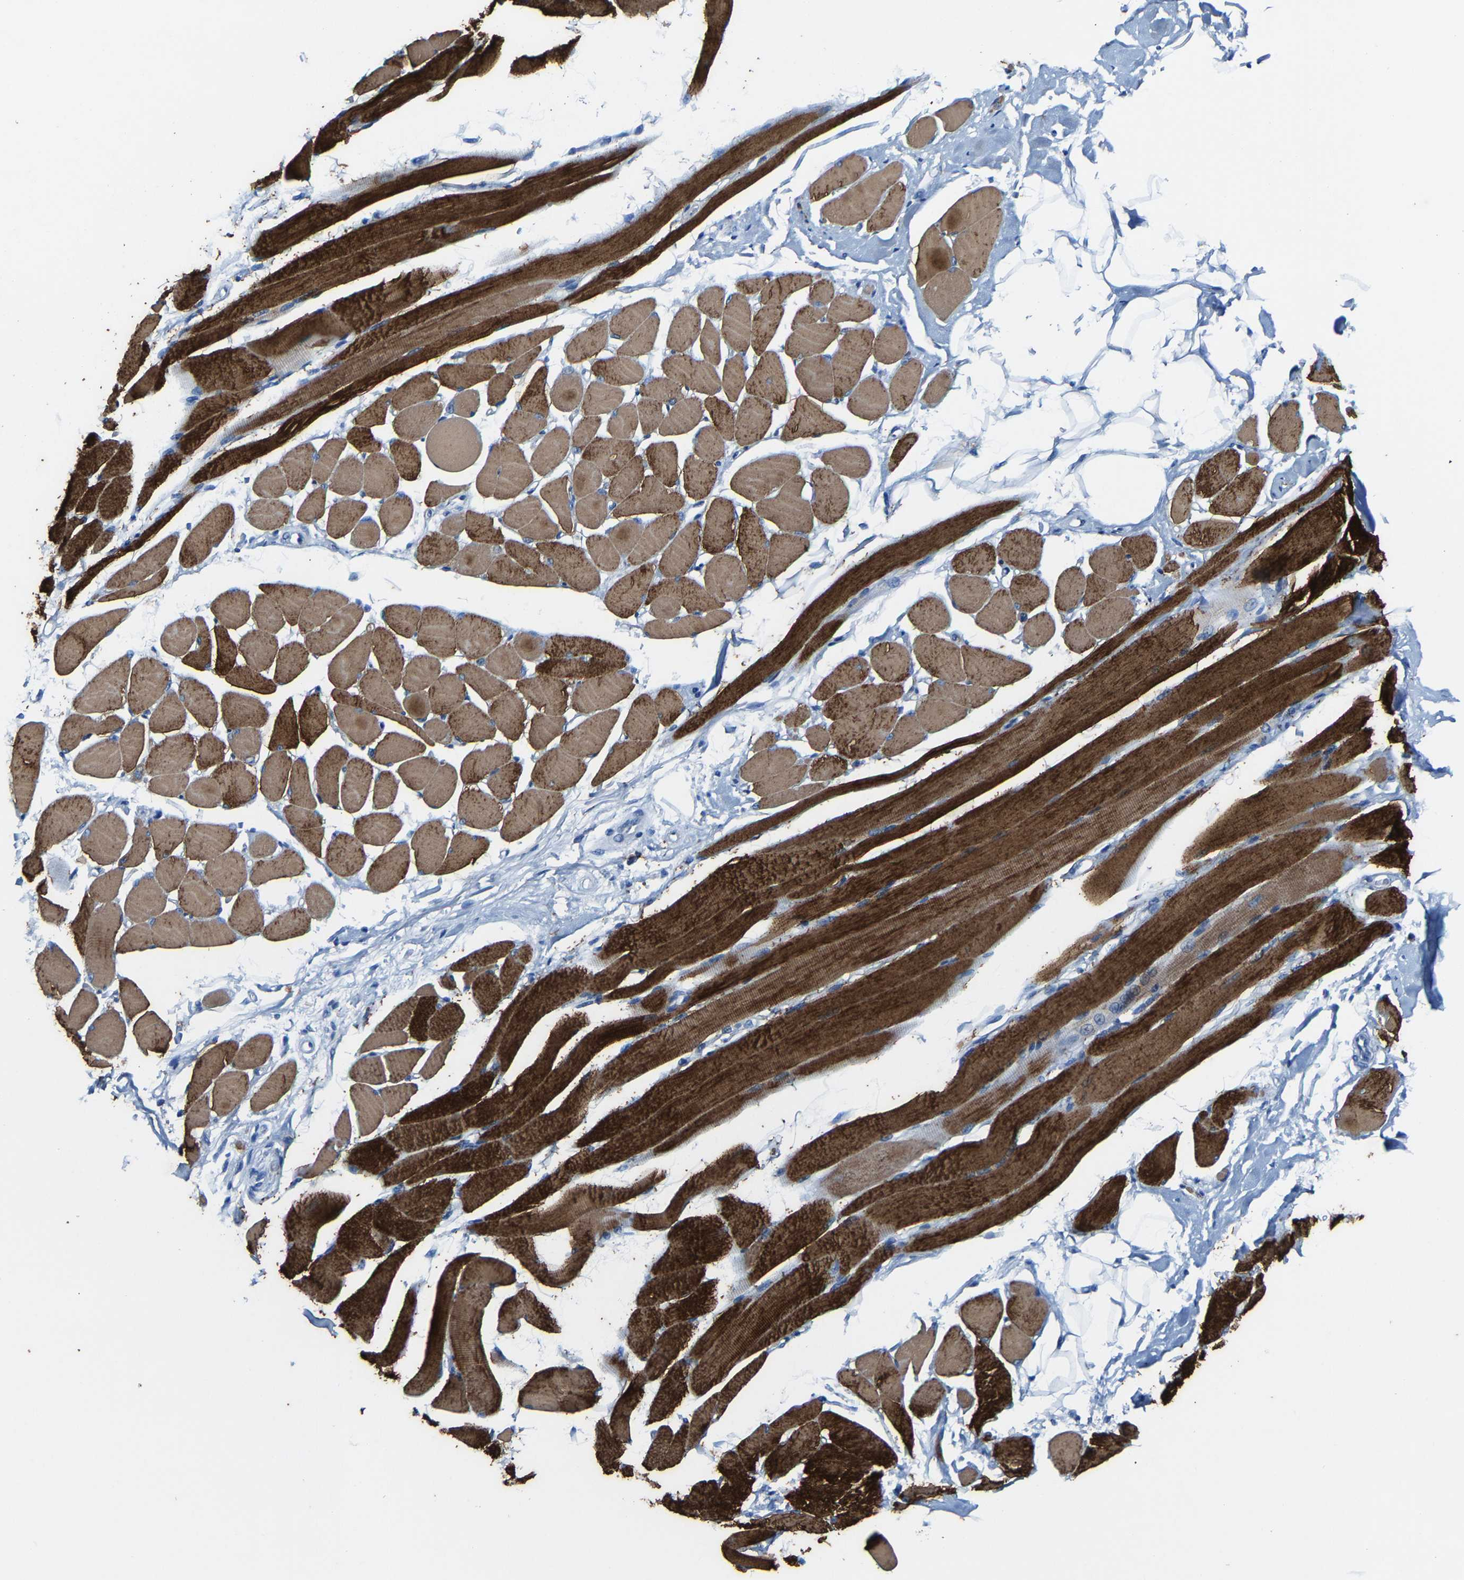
{"staining": {"intensity": "strong", "quantity": ">75%", "location": "cytoplasmic/membranous"}, "tissue": "skeletal muscle", "cell_type": "Myocytes", "image_type": "normal", "snomed": [{"axis": "morphology", "description": "Normal tissue, NOS"}, {"axis": "topography", "description": "Skeletal muscle"}, {"axis": "topography", "description": "Peripheral nerve tissue"}], "caption": "Immunohistochemistry of normal human skeletal muscle shows high levels of strong cytoplasmic/membranous staining in about >75% of myocytes. The protein is shown in brown color, while the nuclei are stained blue.", "gene": "SLC25A25", "patient": {"sex": "female", "age": 84}}